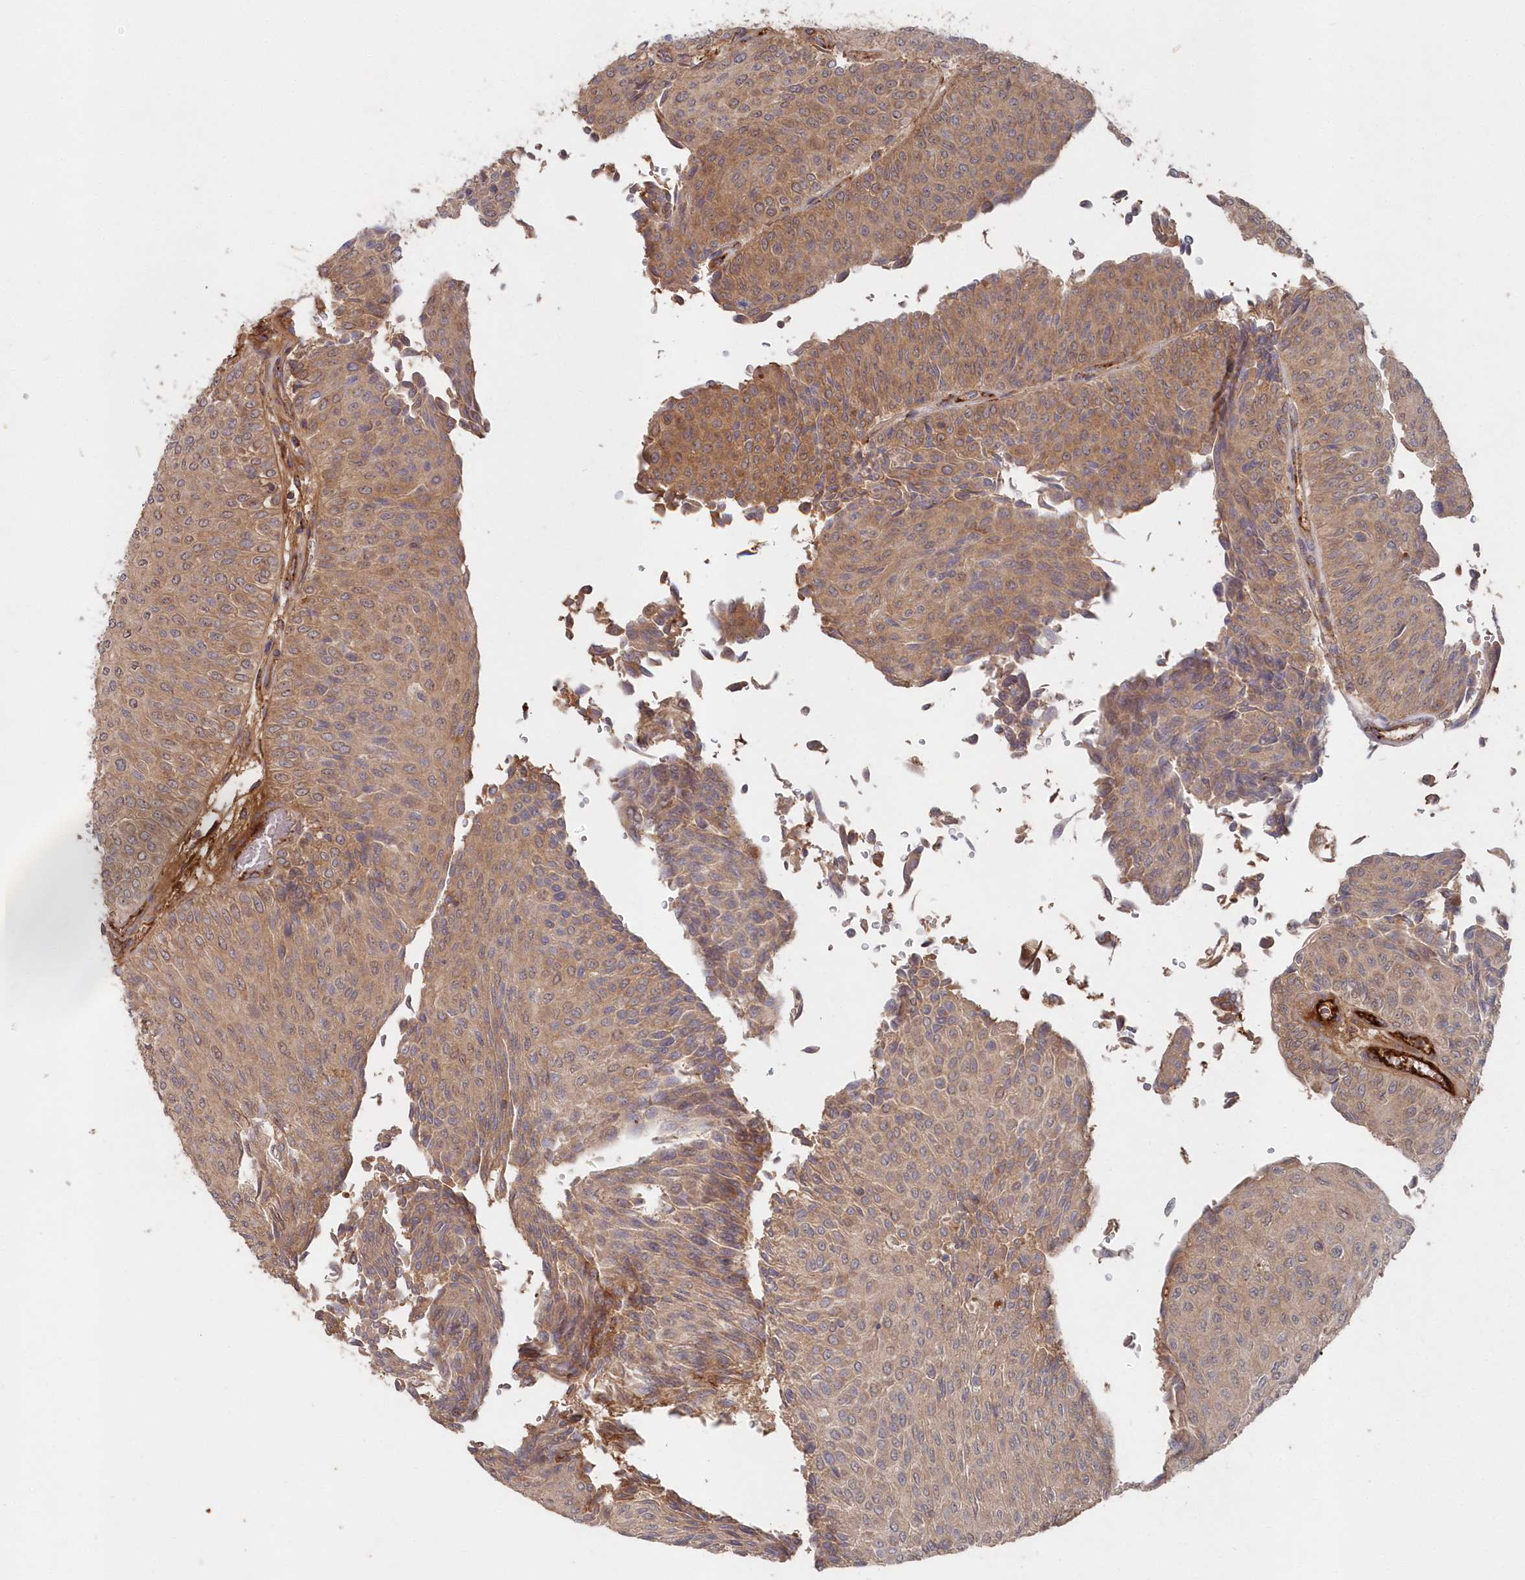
{"staining": {"intensity": "moderate", "quantity": ">75%", "location": "cytoplasmic/membranous"}, "tissue": "urothelial cancer", "cell_type": "Tumor cells", "image_type": "cancer", "snomed": [{"axis": "morphology", "description": "Urothelial carcinoma, Low grade"}, {"axis": "topography", "description": "Urinary bladder"}], "caption": "This histopathology image displays urothelial cancer stained with IHC to label a protein in brown. The cytoplasmic/membranous of tumor cells show moderate positivity for the protein. Nuclei are counter-stained blue.", "gene": "ABHD14B", "patient": {"sex": "male", "age": 78}}